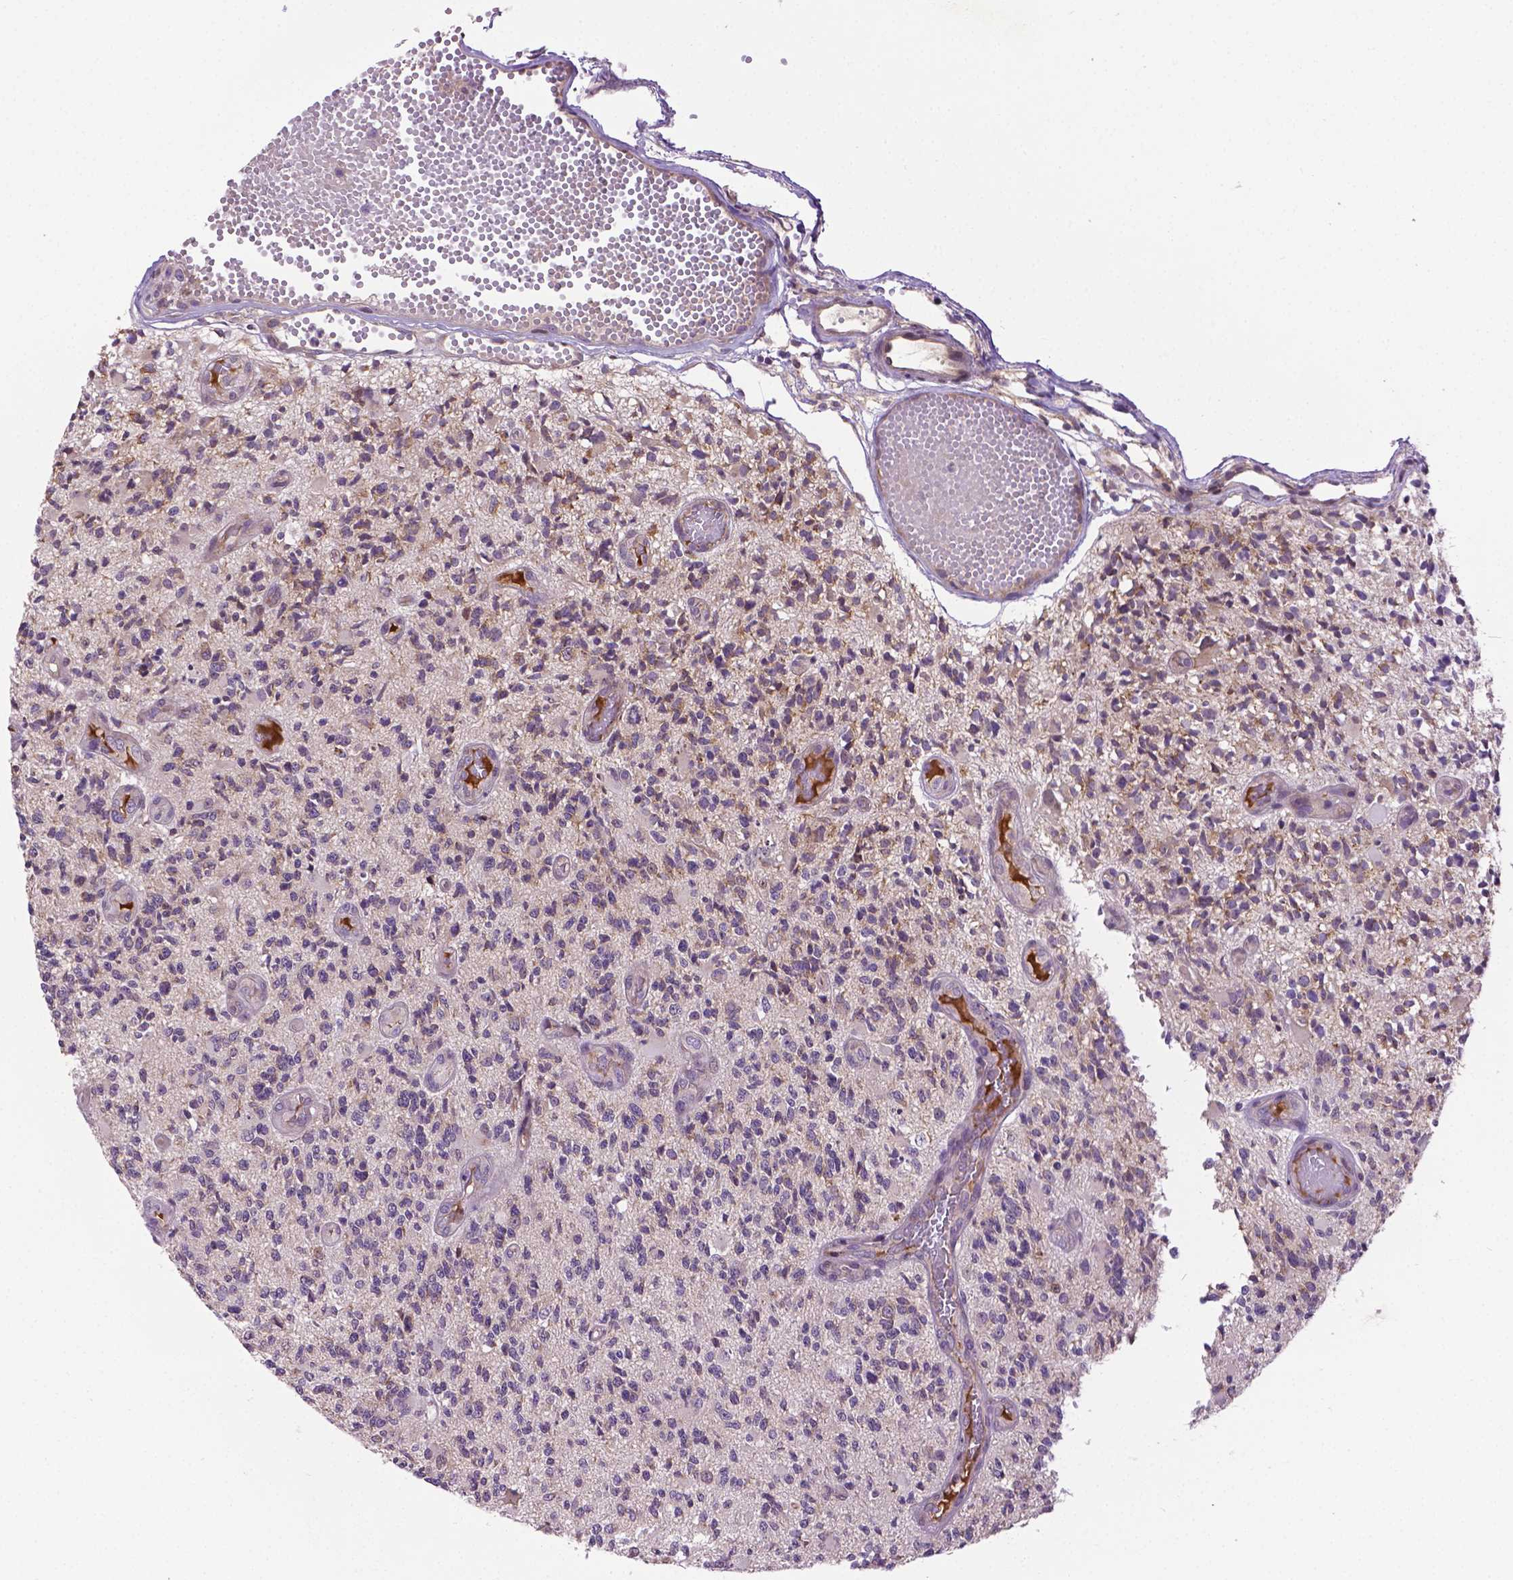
{"staining": {"intensity": "negative", "quantity": "none", "location": "none"}, "tissue": "glioma", "cell_type": "Tumor cells", "image_type": "cancer", "snomed": [{"axis": "morphology", "description": "Glioma, malignant, High grade"}, {"axis": "topography", "description": "Brain"}], "caption": "The histopathology image exhibits no staining of tumor cells in high-grade glioma (malignant). (DAB (3,3'-diaminobenzidine) IHC, high magnification).", "gene": "IRF6", "patient": {"sex": "female", "age": 63}}